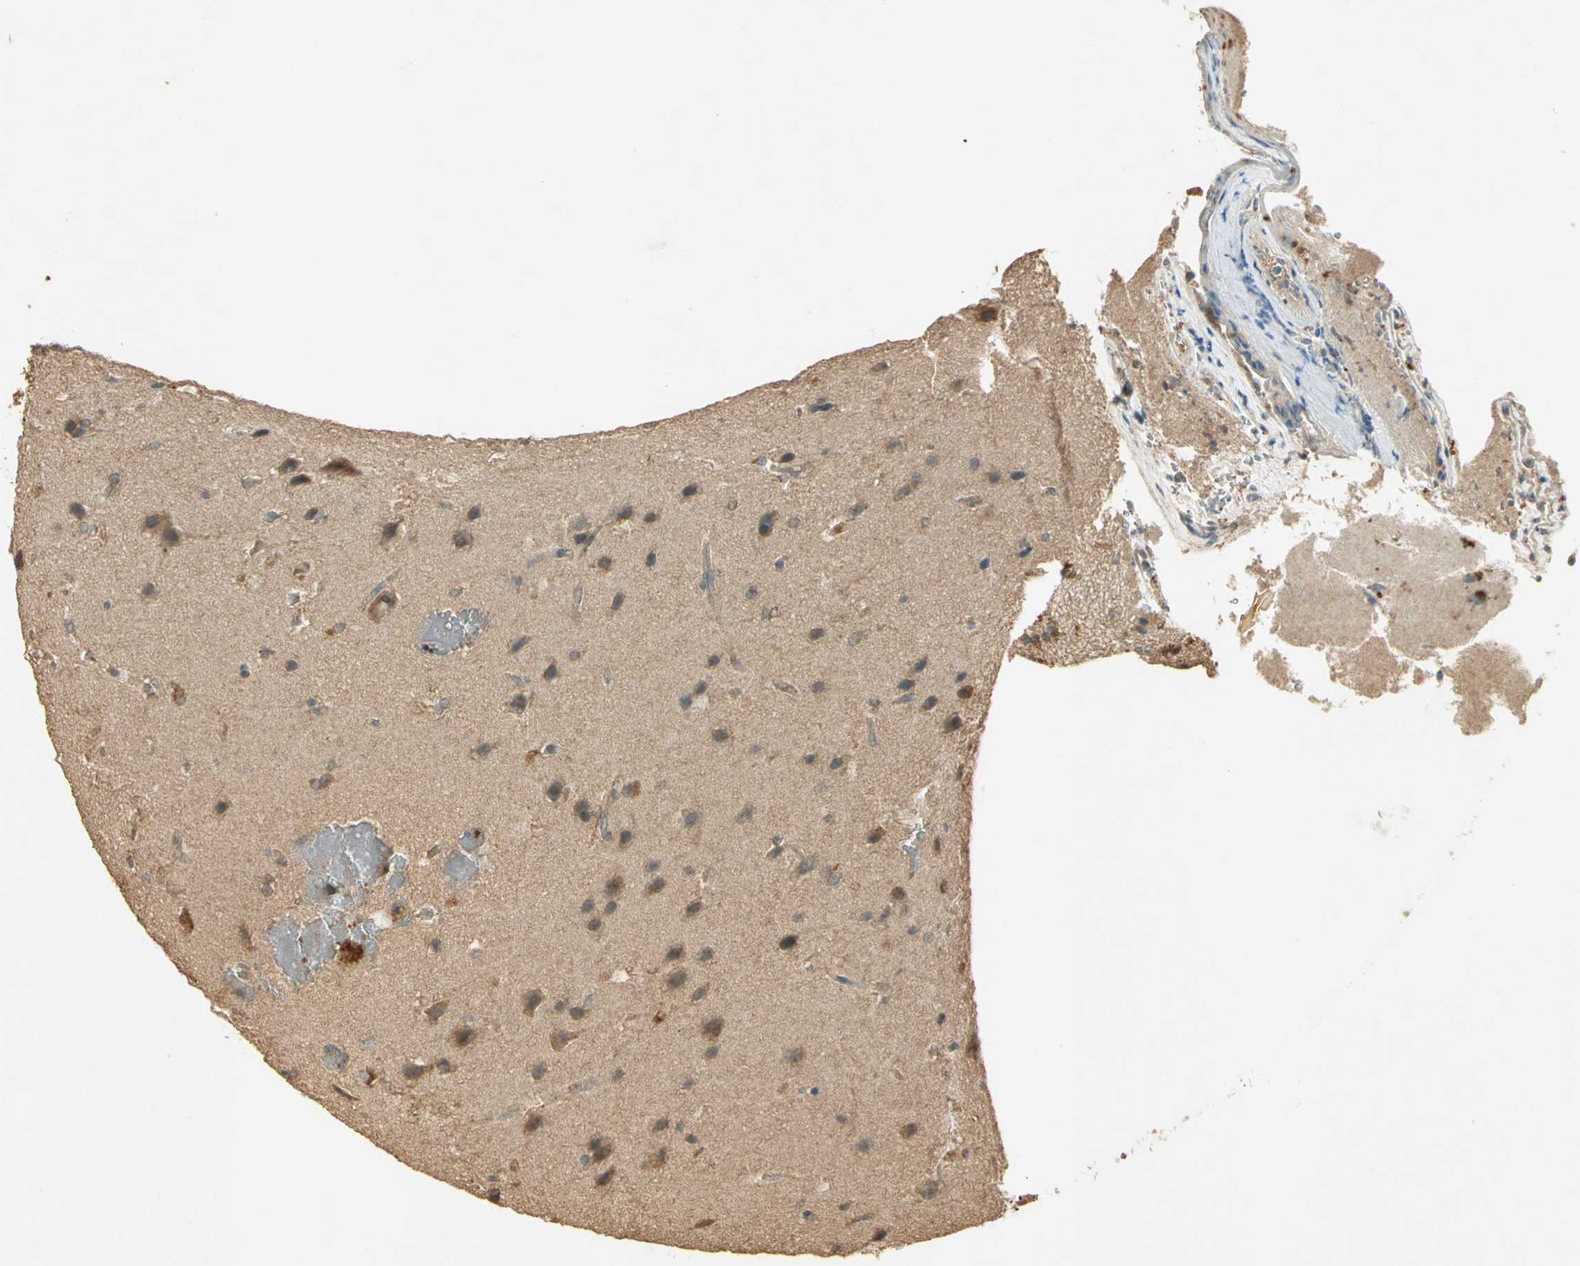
{"staining": {"intensity": "strong", "quantity": "<25%", "location": "cytoplasmic/membranous"}, "tissue": "glioma", "cell_type": "Tumor cells", "image_type": "cancer", "snomed": [{"axis": "morphology", "description": "Glioma, malignant, Low grade"}, {"axis": "topography", "description": "Cerebral cortex"}], "caption": "Human glioma stained with a brown dye exhibits strong cytoplasmic/membranous positive positivity in approximately <25% of tumor cells.", "gene": "KEAP1", "patient": {"sex": "female", "age": 47}}